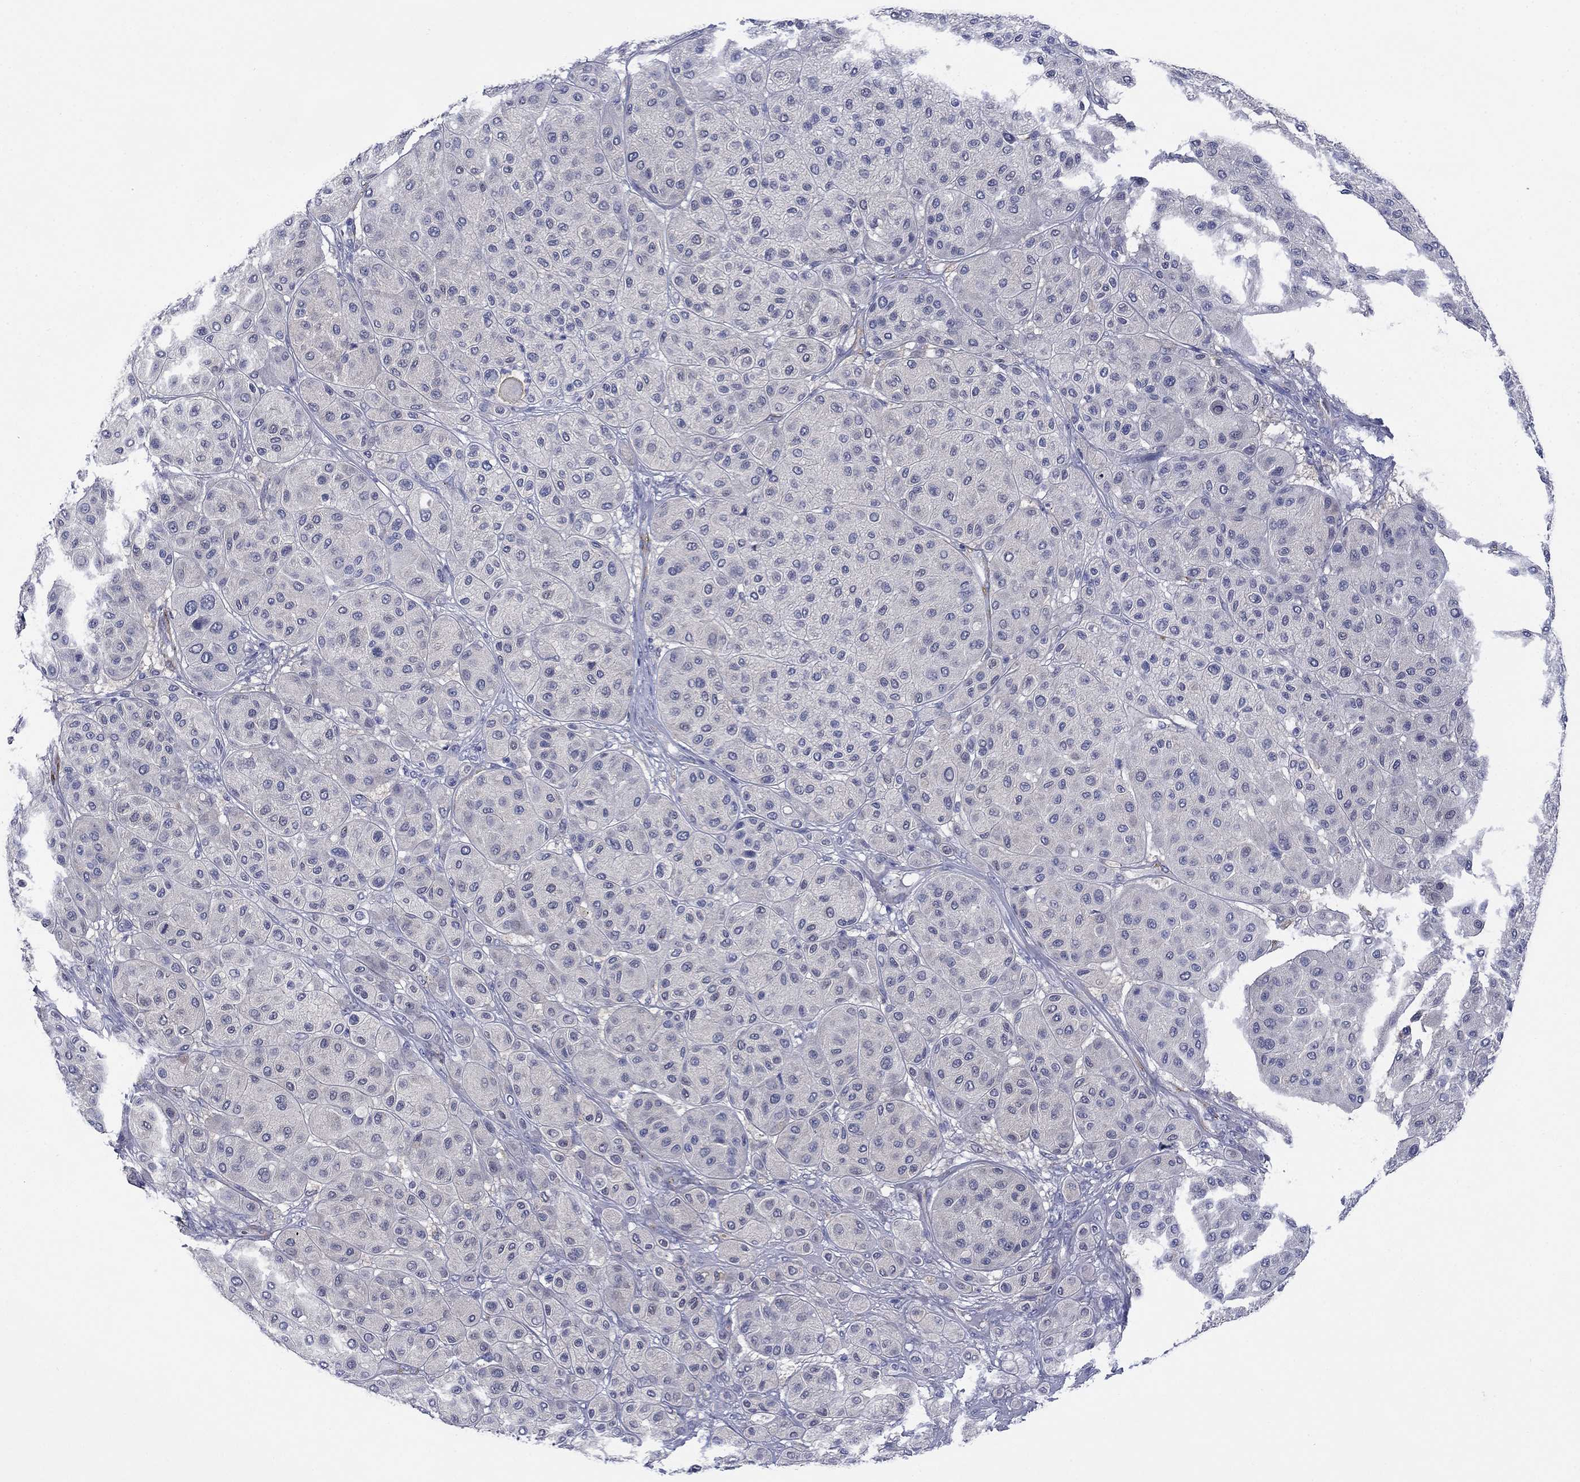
{"staining": {"intensity": "negative", "quantity": "none", "location": "none"}, "tissue": "melanoma", "cell_type": "Tumor cells", "image_type": "cancer", "snomed": [{"axis": "morphology", "description": "Malignant melanoma, Metastatic site"}, {"axis": "topography", "description": "Smooth muscle"}], "caption": "There is no significant positivity in tumor cells of malignant melanoma (metastatic site).", "gene": "PTPRZ1", "patient": {"sex": "male", "age": 41}}